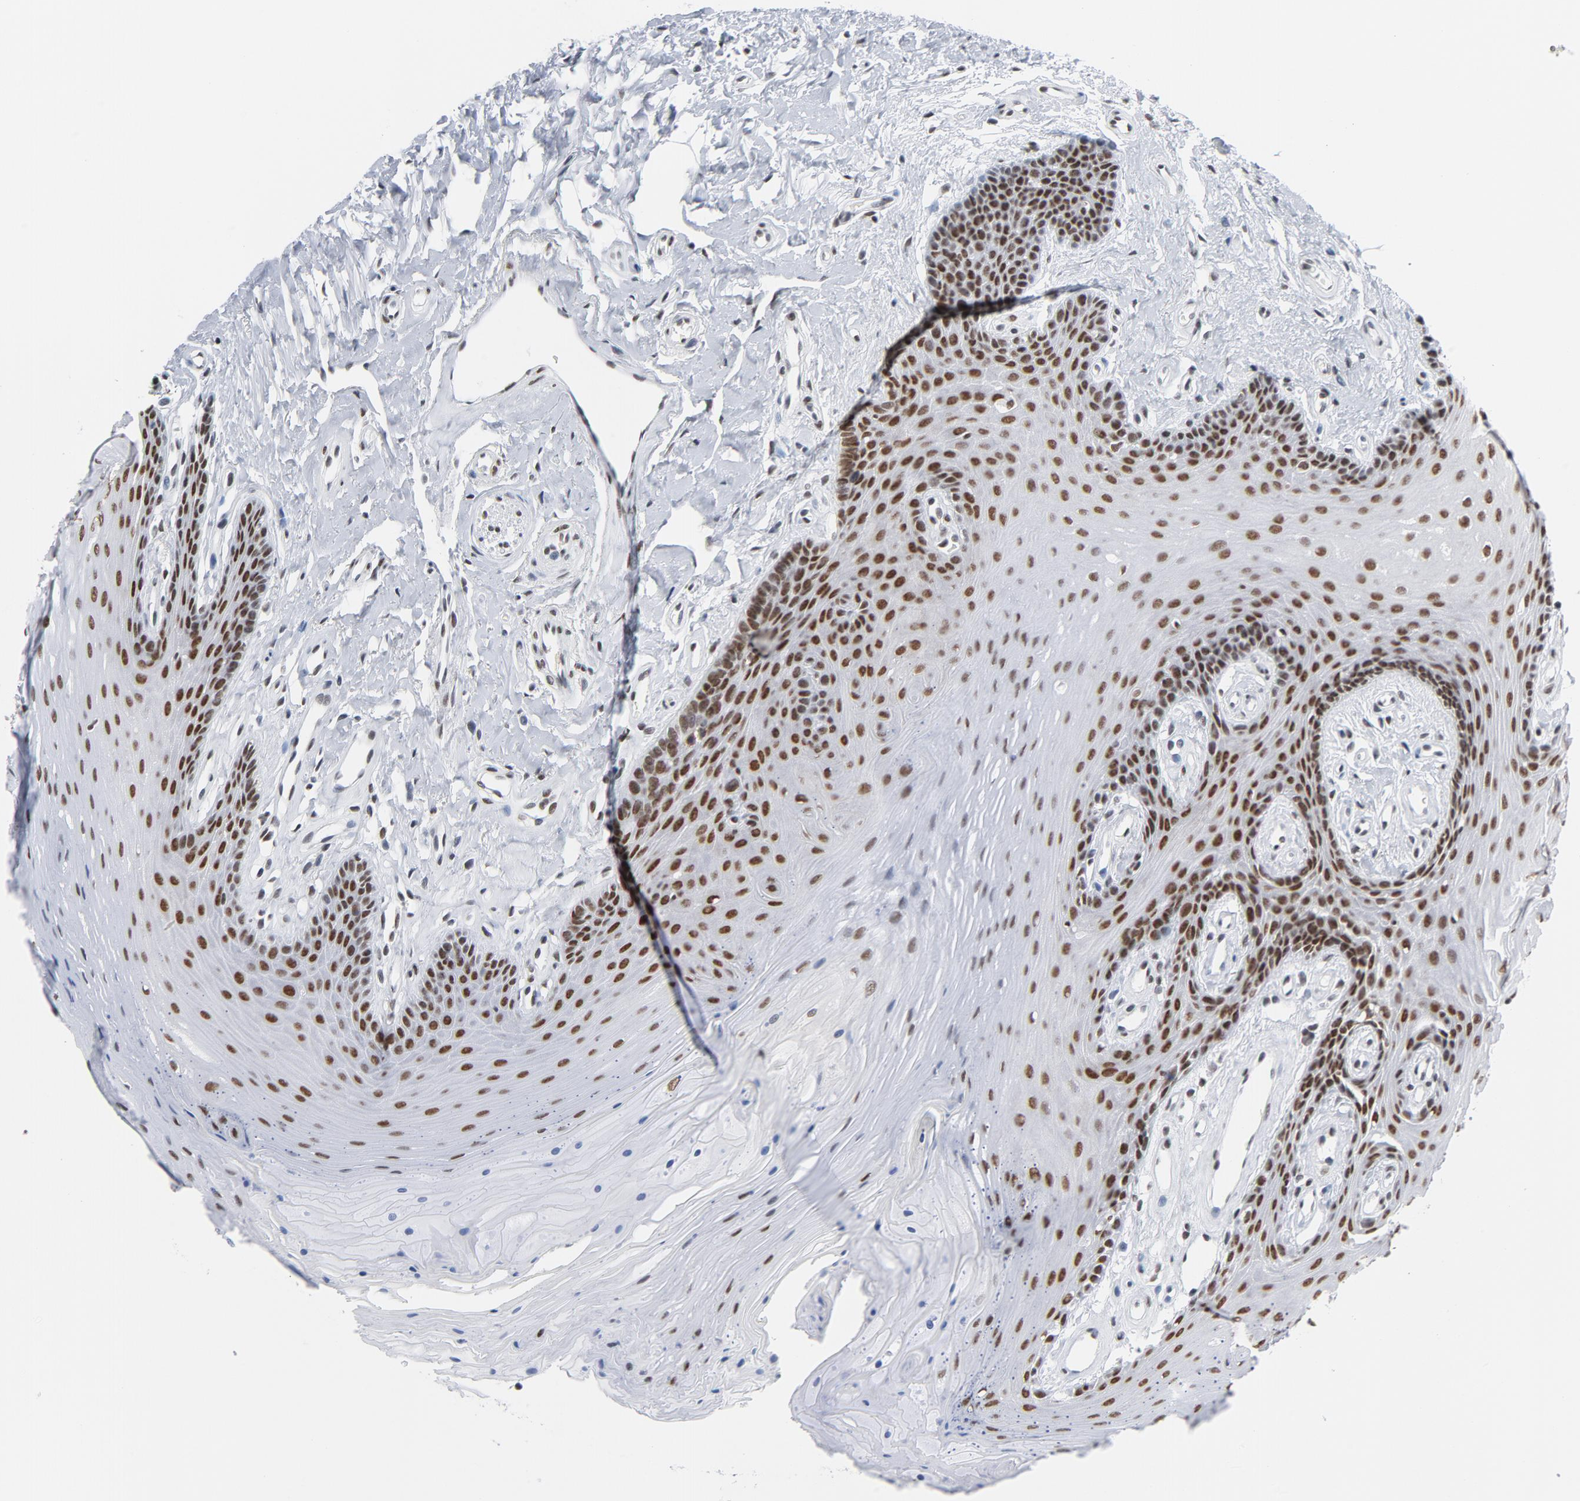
{"staining": {"intensity": "moderate", "quantity": ">75%", "location": "nuclear"}, "tissue": "oral mucosa", "cell_type": "Squamous epithelial cells", "image_type": "normal", "snomed": [{"axis": "morphology", "description": "Normal tissue, NOS"}, {"axis": "topography", "description": "Oral tissue"}], "caption": "Immunohistochemistry of normal oral mucosa demonstrates medium levels of moderate nuclear staining in approximately >75% of squamous epithelial cells. The staining is performed using DAB brown chromogen to label protein expression. The nuclei are counter-stained blue using hematoxylin.", "gene": "CSTF2", "patient": {"sex": "male", "age": 62}}